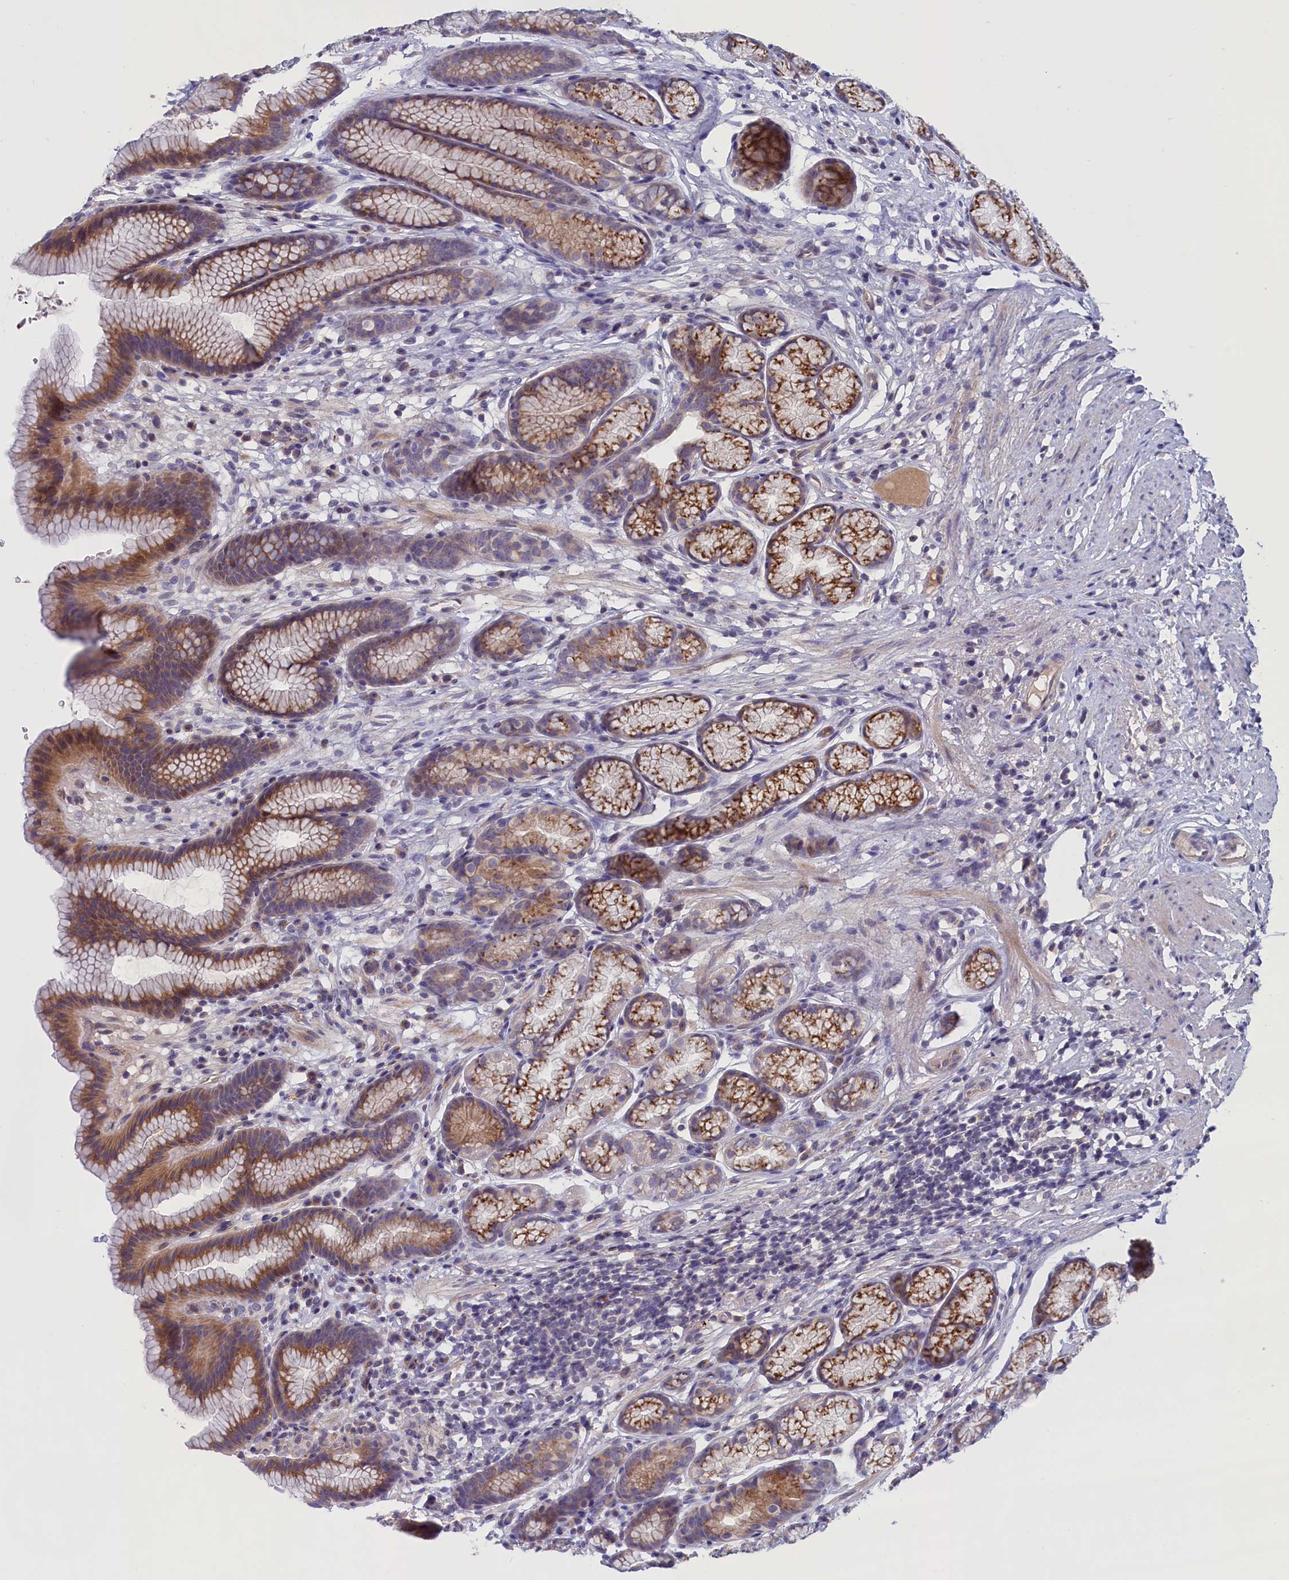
{"staining": {"intensity": "moderate", "quantity": "25%-75%", "location": "cytoplasmic/membranous"}, "tissue": "stomach", "cell_type": "Glandular cells", "image_type": "normal", "snomed": [{"axis": "morphology", "description": "Normal tissue, NOS"}, {"axis": "topography", "description": "Stomach"}], "caption": "IHC of benign stomach displays medium levels of moderate cytoplasmic/membranous expression in approximately 25%-75% of glandular cells.", "gene": "IGFALS", "patient": {"sex": "male", "age": 42}}